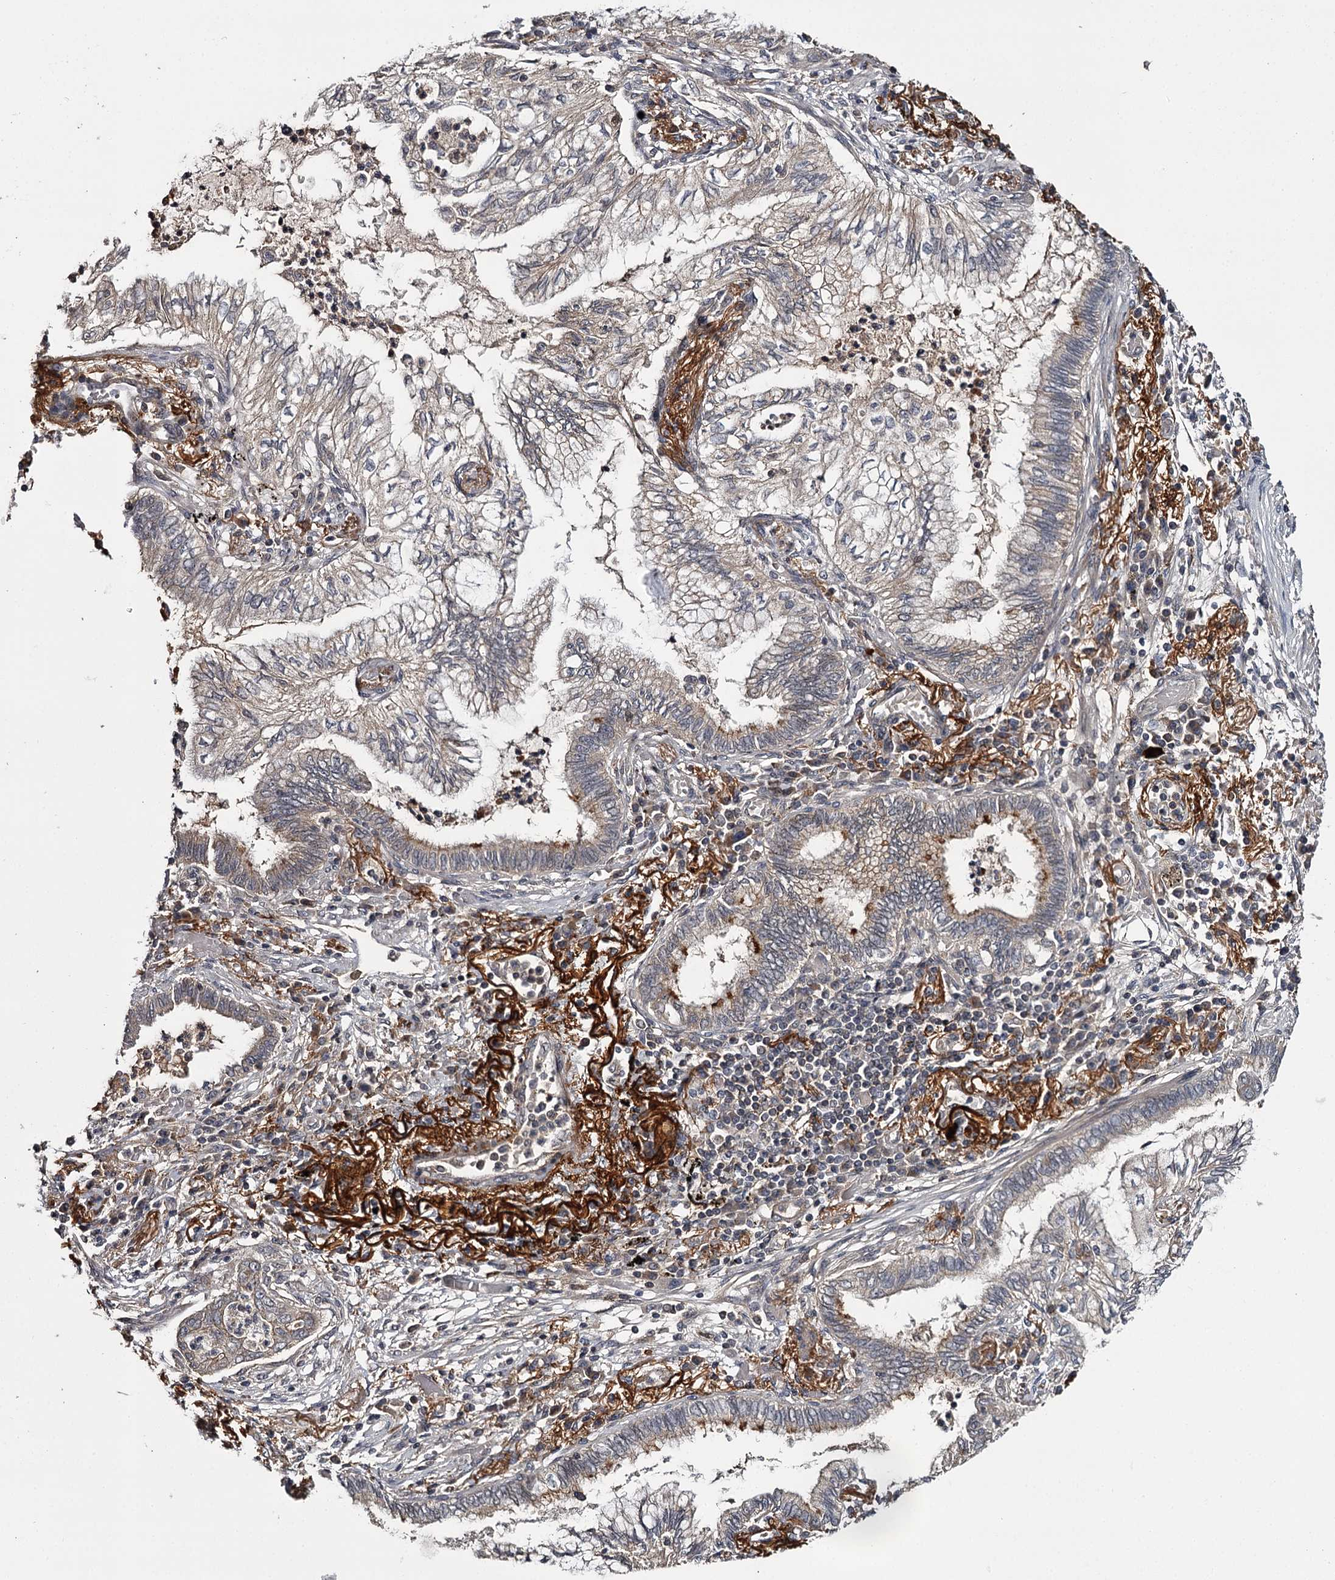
{"staining": {"intensity": "negative", "quantity": "none", "location": "none"}, "tissue": "lung cancer", "cell_type": "Tumor cells", "image_type": "cancer", "snomed": [{"axis": "morphology", "description": "Adenocarcinoma, NOS"}, {"axis": "topography", "description": "Lung"}], "caption": "IHC of lung adenocarcinoma shows no staining in tumor cells.", "gene": "CWF19L2", "patient": {"sex": "female", "age": 70}}